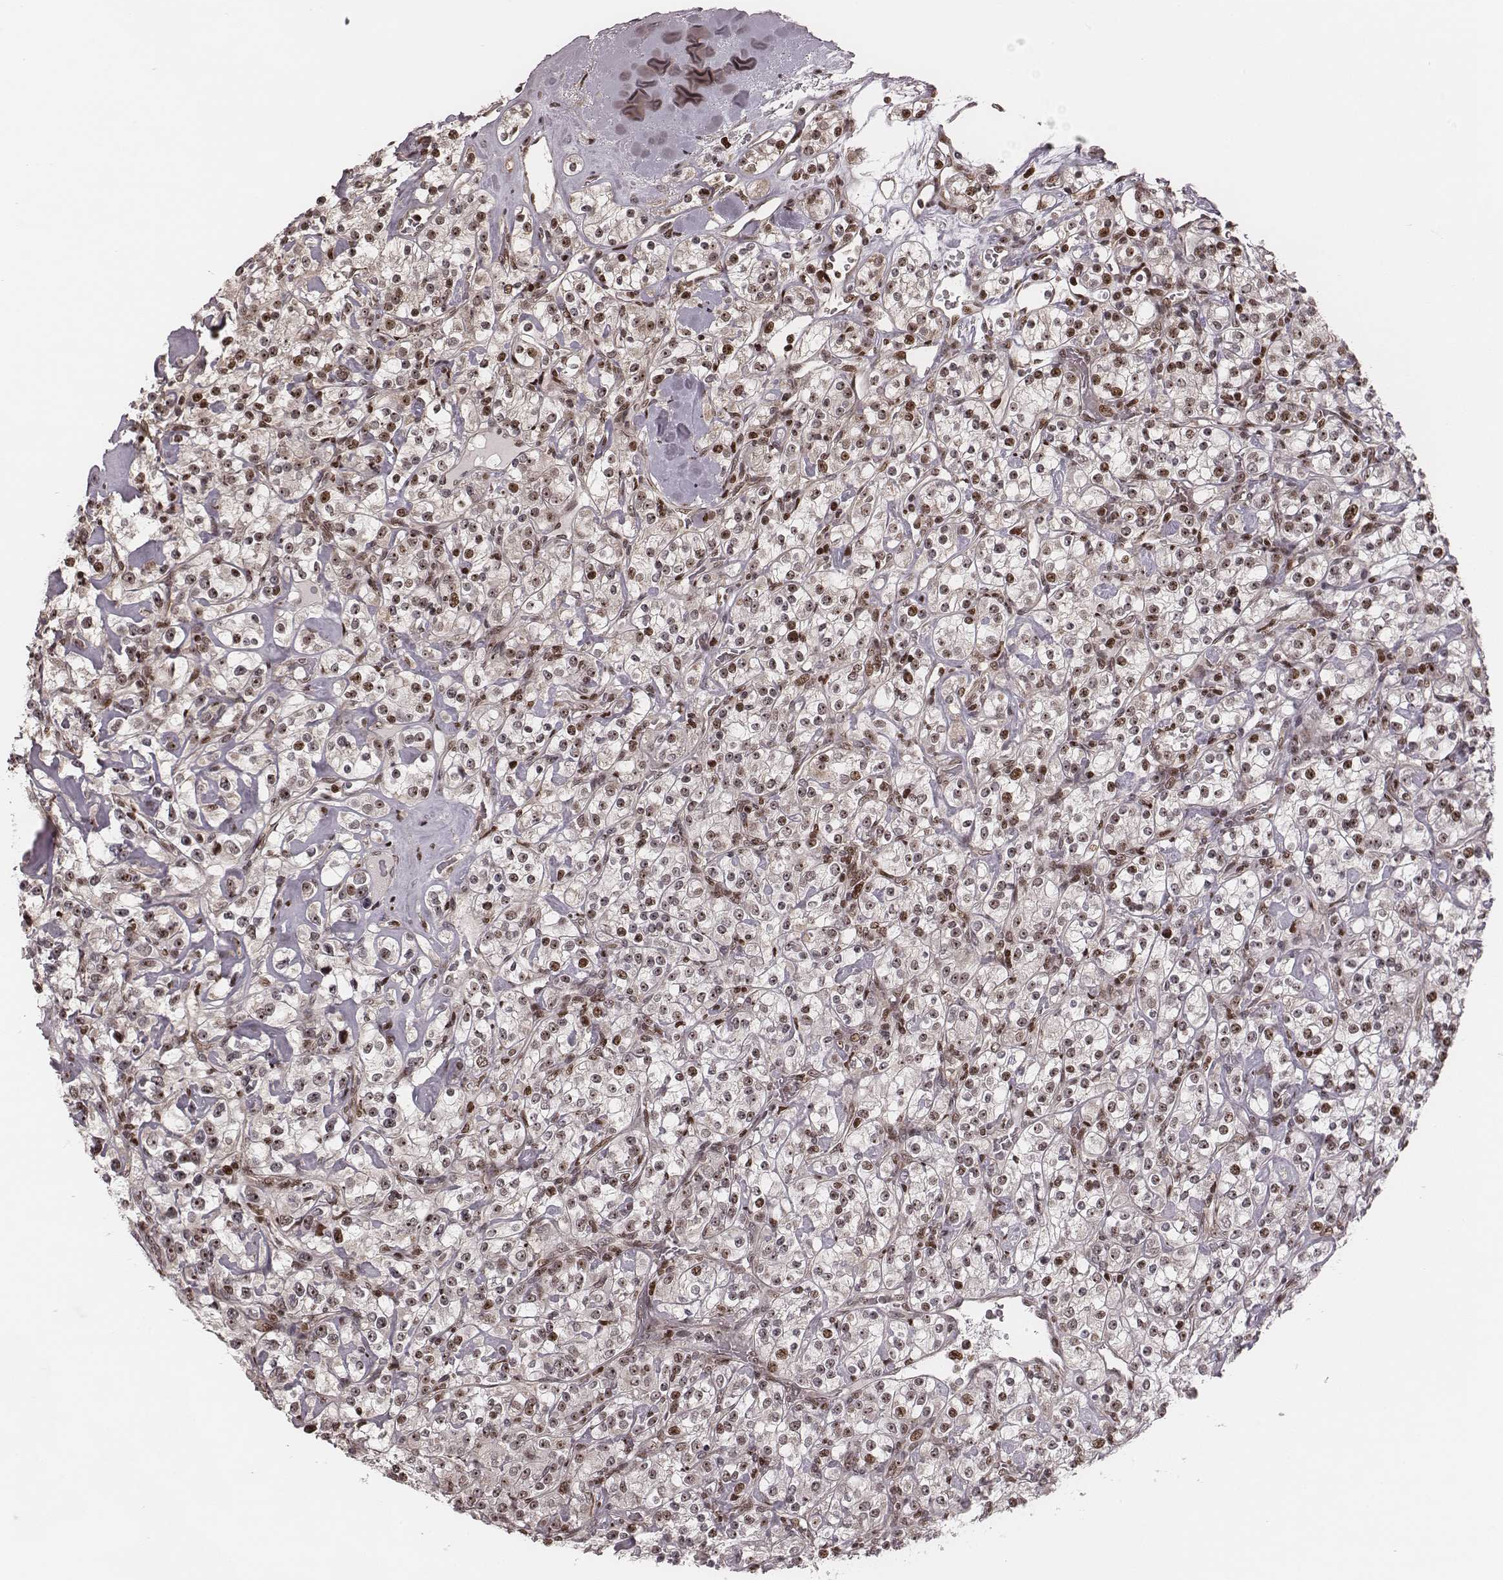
{"staining": {"intensity": "moderate", "quantity": "25%-75%", "location": "nuclear"}, "tissue": "renal cancer", "cell_type": "Tumor cells", "image_type": "cancer", "snomed": [{"axis": "morphology", "description": "Adenocarcinoma, NOS"}, {"axis": "topography", "description": "Kidney"}], "caption": "Immunohistochemistry histopathology image of neoplastic tissue: adenocarcinoma (renal) stained using IHC shows medium levels of moderate protein expression localized specifically in the nuclear of tumor cells, appearing as a nuclear brown color.", "gene": "VRK3", "patient": {"sex": "male", "age": 77}}